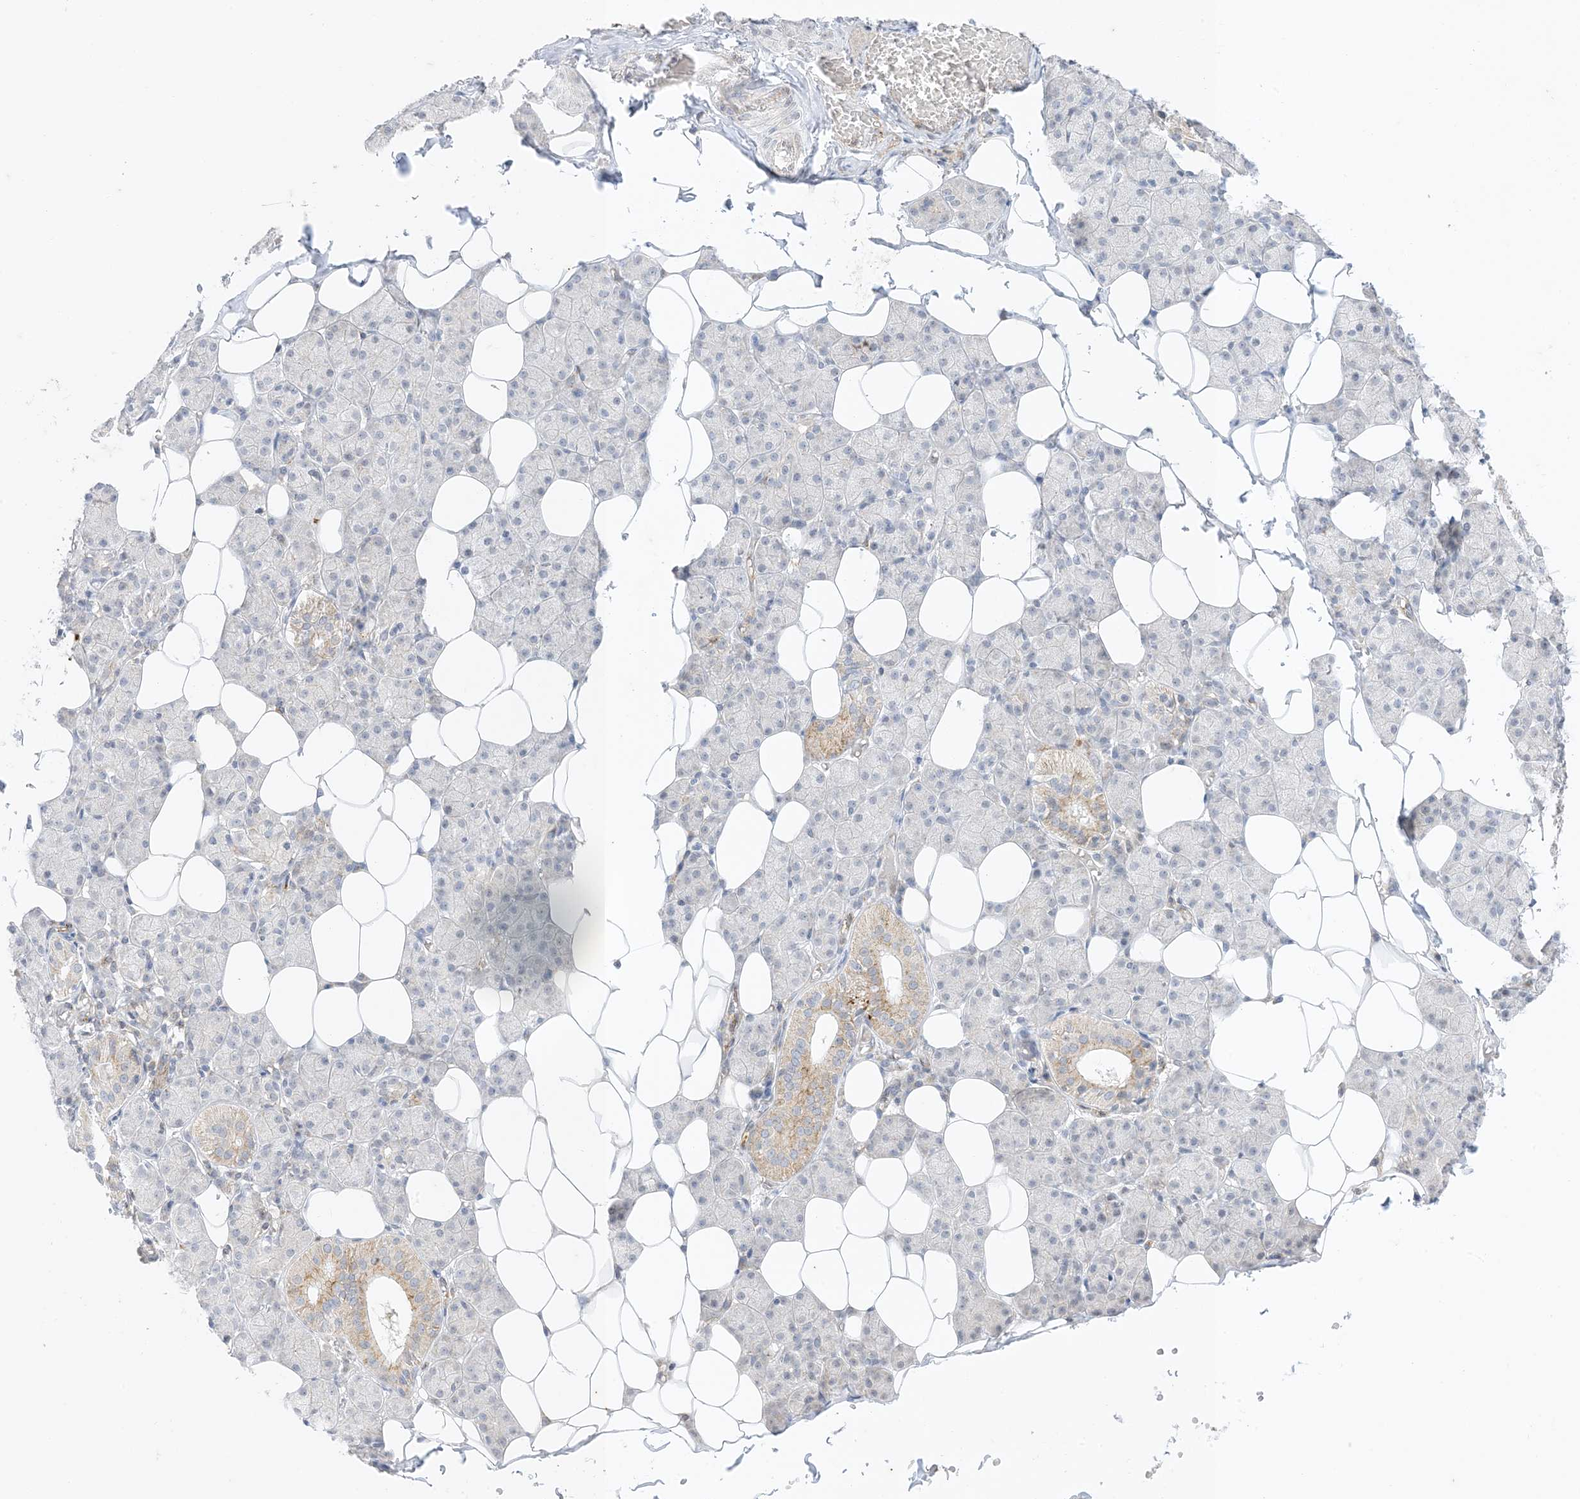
{"staining": {"intensity": "weak", "quantity": "<25%", "location": "cytoplasmic/membranous"}, "tissue": "salivary gland", "cell_type": "Glandular cells", "image_type": "normal", "snomed": [{"axis": "morphology", "description": "Normal tissue, NOS"}, {"axis": "topography", "description": "Salivary gland"}], "caption": "This is an IHC histopathology image of benign salivary gland. There is no positivity in glandular cells.", "gene": "RAC1", "patient": {"sex": "female", "age": 33}}